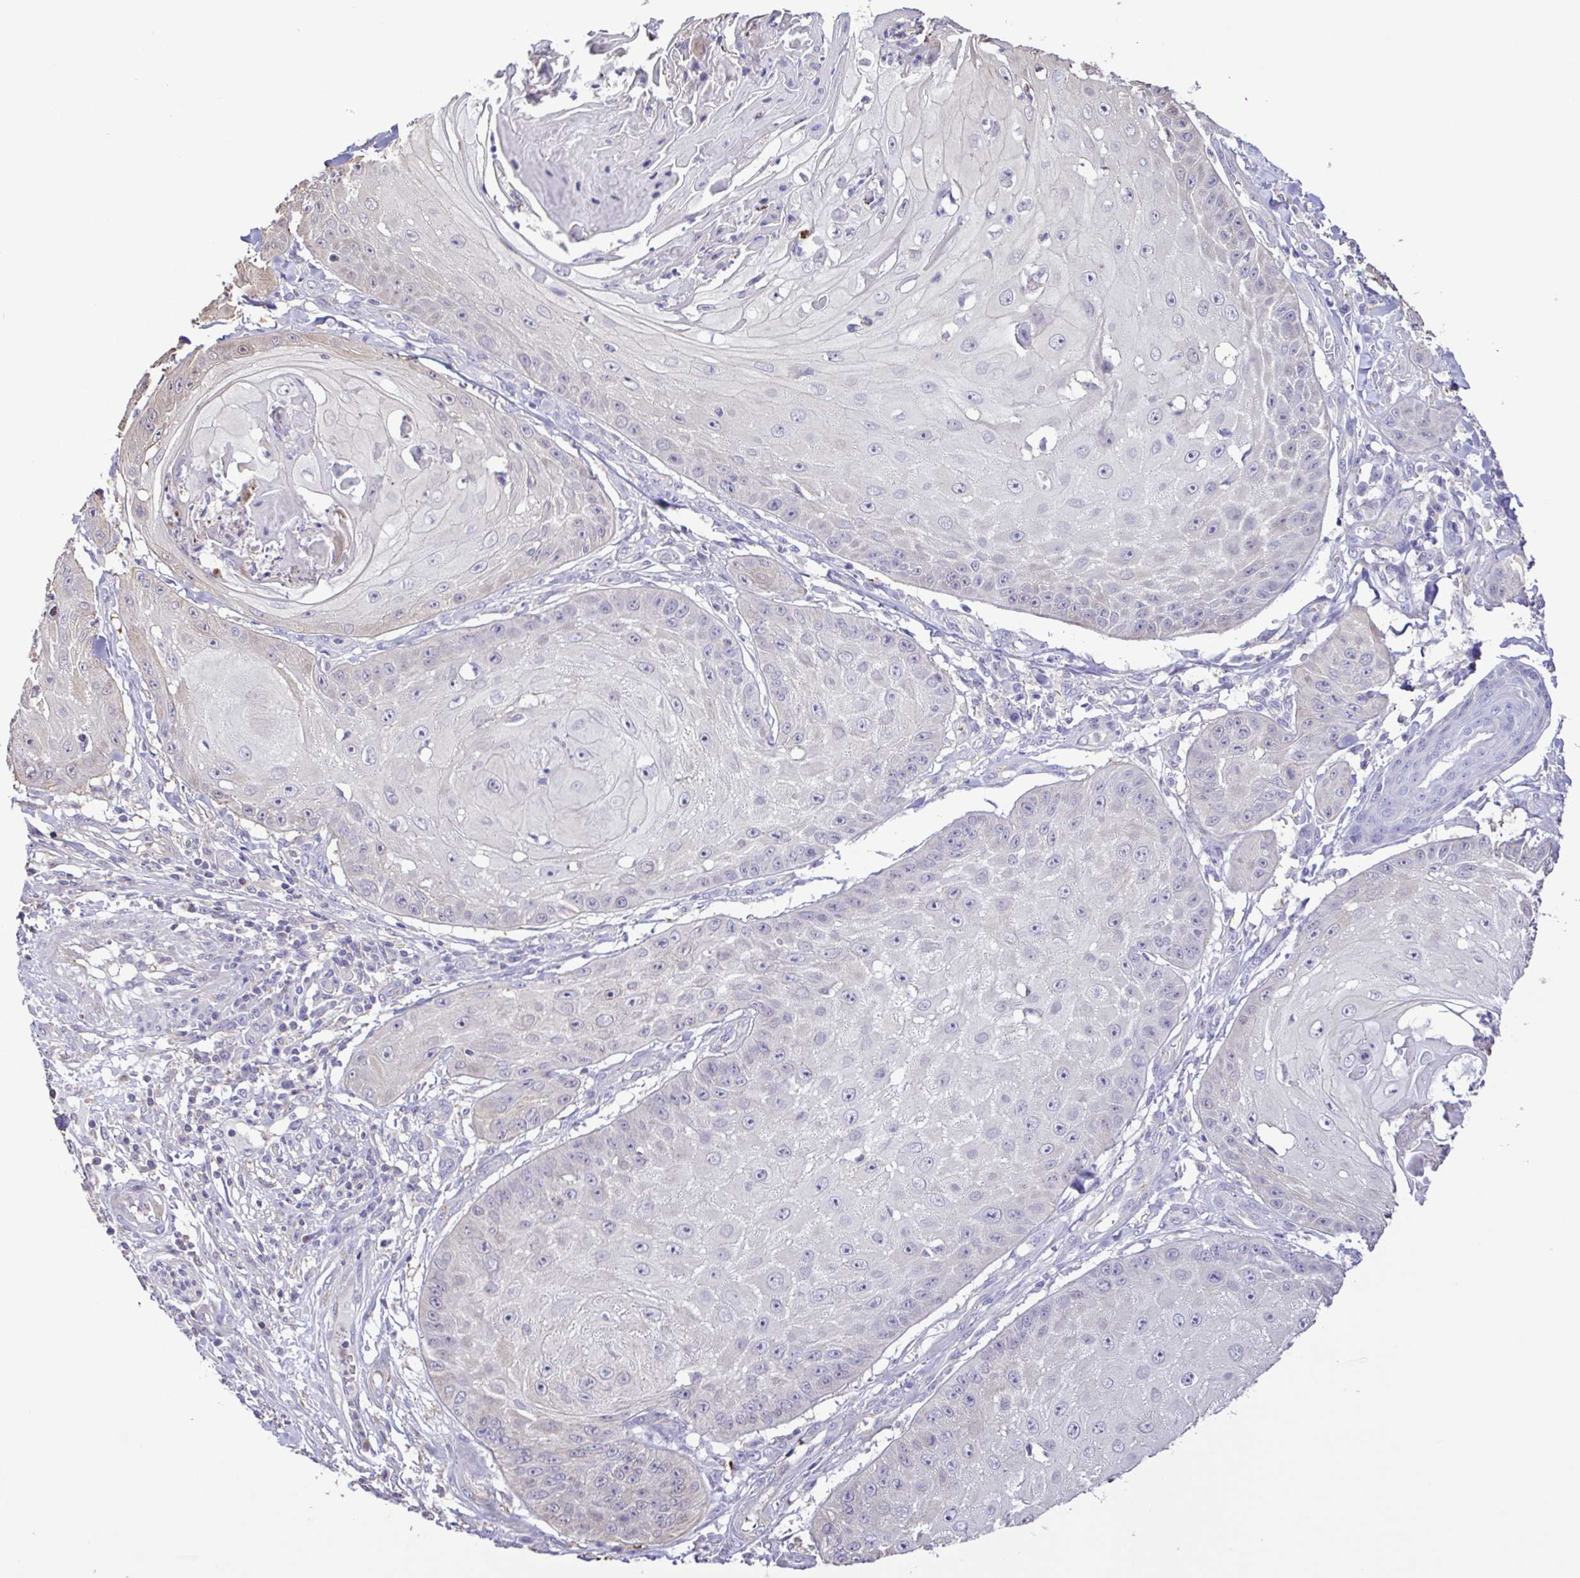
{"staining": {"intensity": "negative", "quantity": "none", "location": "none"}, "tissue": "skin cancer", "cell_type": "Tumor cells", "image_type": "cancer", "snomed": [{"axis": "morphology", "description": "Squamous cell carcinoma, NOS"}, {"axis": "topography", "description": "Skin"}], "caption": "The image reveals no significant positivity in tumor cells of skin cancer (squamous cell carcinoma).", "gene": "CYP17A1", "patient": {"sex": "male", "age": 70}}